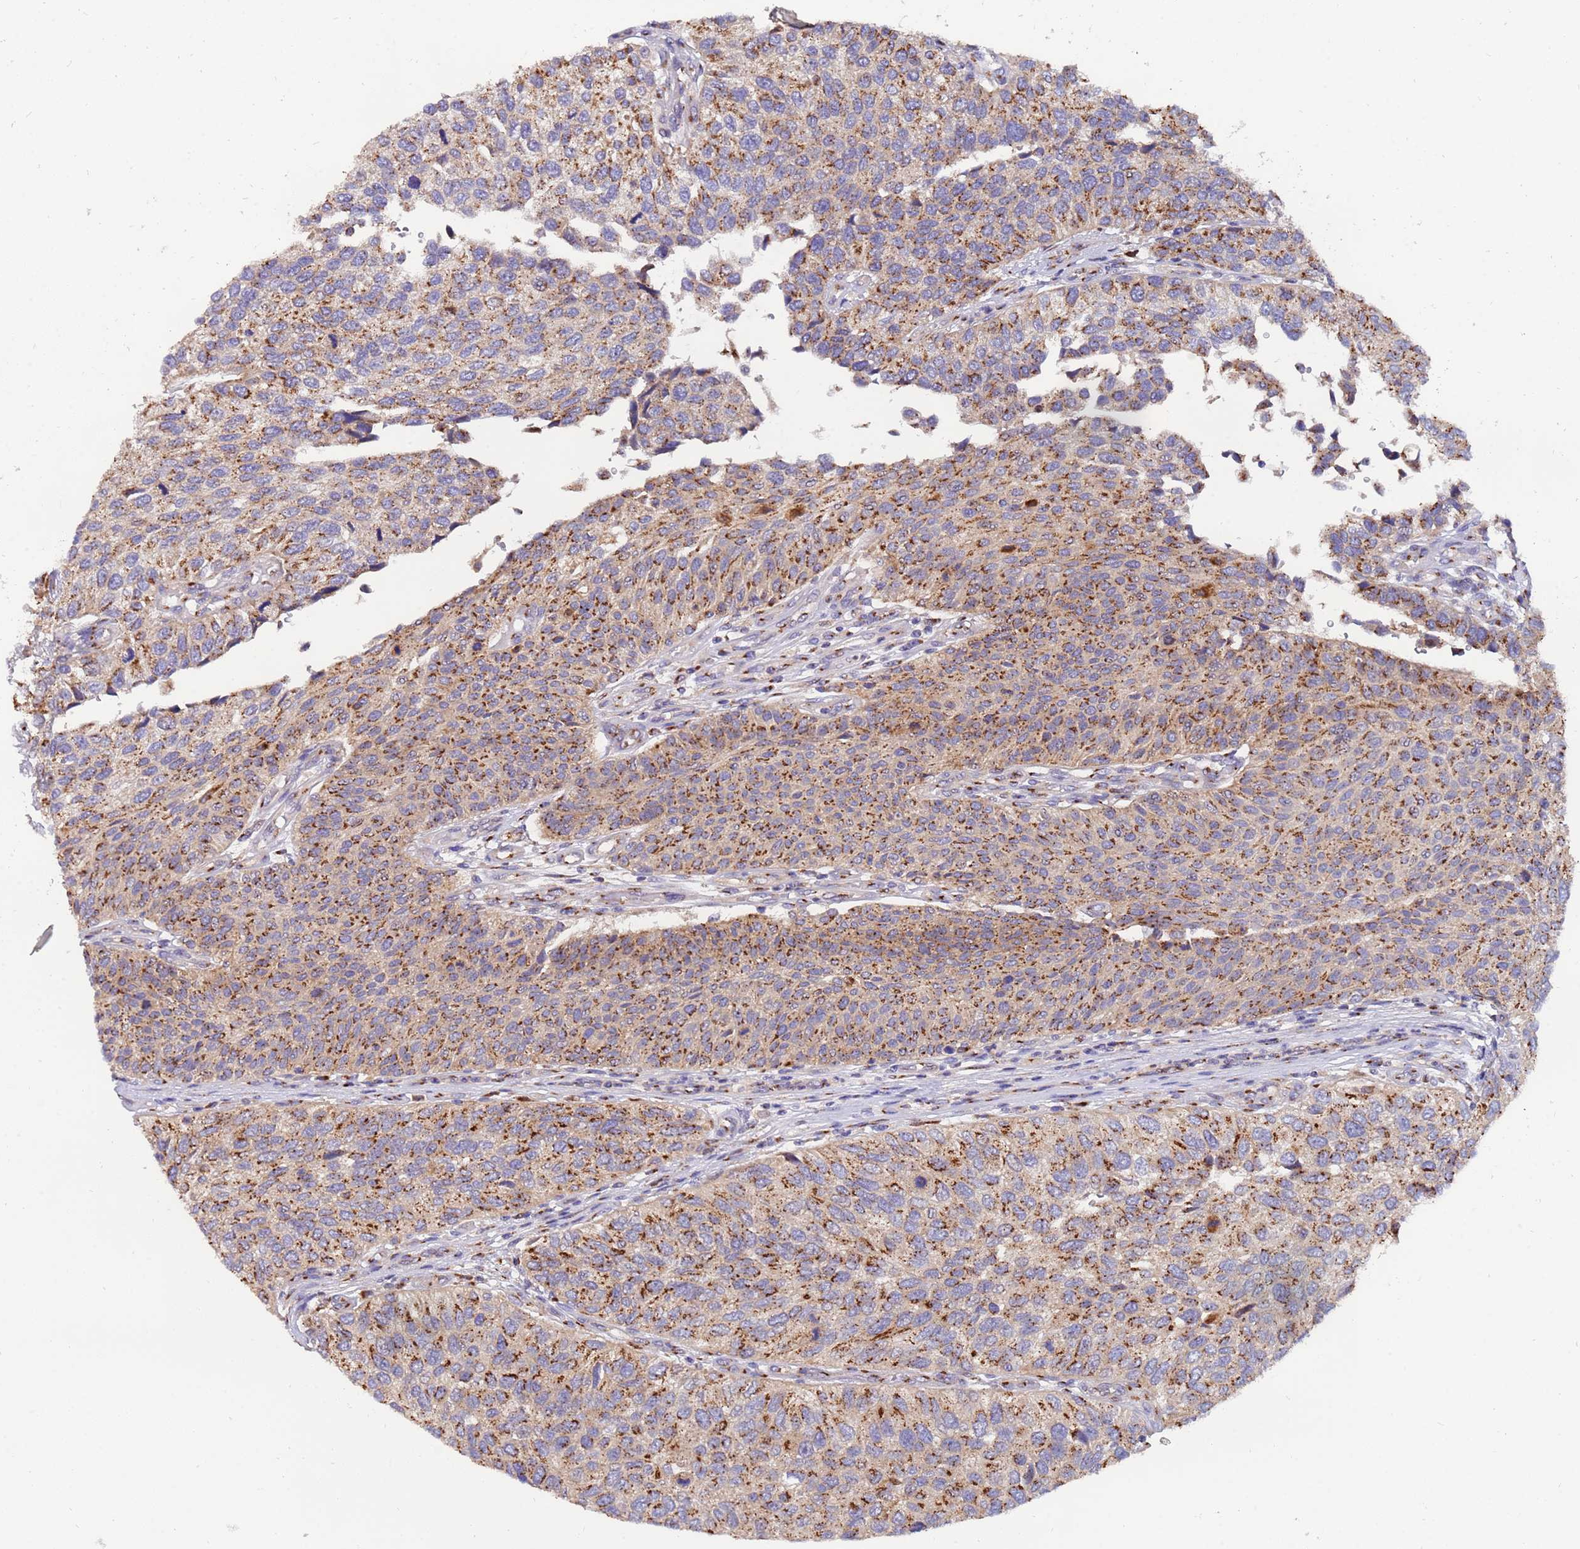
{"staining": {"intensity": "moderate", "quantity": ">75%", "location": "cytoplasmic/membranous"}, "tissue": "urothelial cancer", "cell_type": "Tumor cells", "image_type": "cancer", "snomed": [{"axis": "morphology", "description": "Urothelial carcinoma, NOS"}, {"axis": "topography", "description": "Urinary bladder"}], "caption": "The histopathology image displays immunohistochemical staining of transitional cell carcinoma. There is moderate cytoplasmic/membranous expression is seen in about >75% of tumor cells.", "gene": "HPS3", "patient": {"sex": "male", "age": 55}}